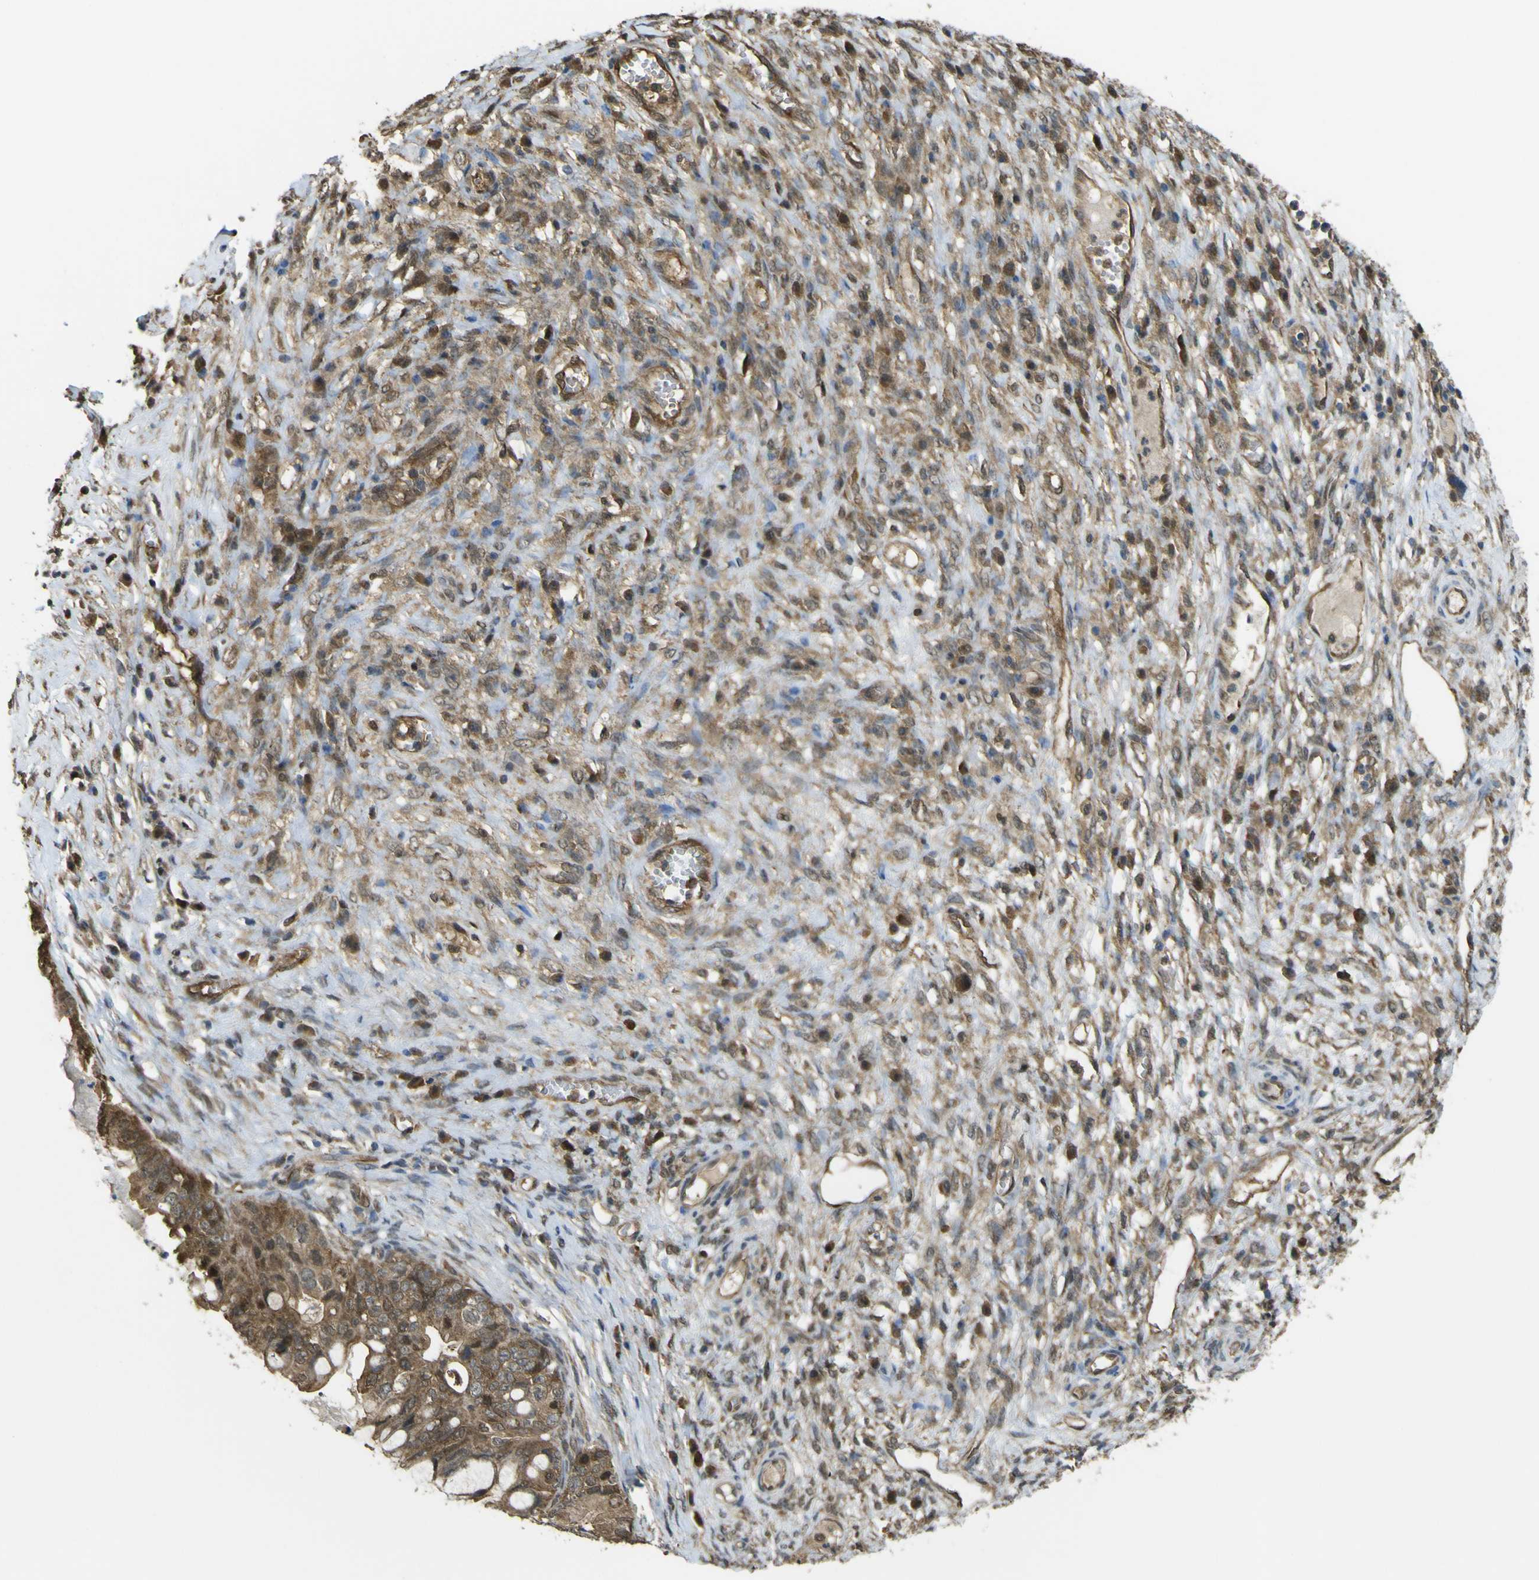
{"staining": {"intensity": "moderate", "quantity": ">75%", "location": "cytoplasmic/membranous"}, "tissue": "ovarian cancer", "cell_type": "Tumor cells", "image_type": "cancer", "snomed": [{"axis": "morphology", "description": "Cystadenocarcinoma, mucinous, NOS"}, {"axis": "topography", "description": "Ovary"}], "caption": "Human ovarian cancer stained with a brown dye reveals moderate cytoplasmic/membranous positive staining in about >75% of tumor cells.", "gene": "YWHAG", "patient": {"sex": "female", "age": 80}}